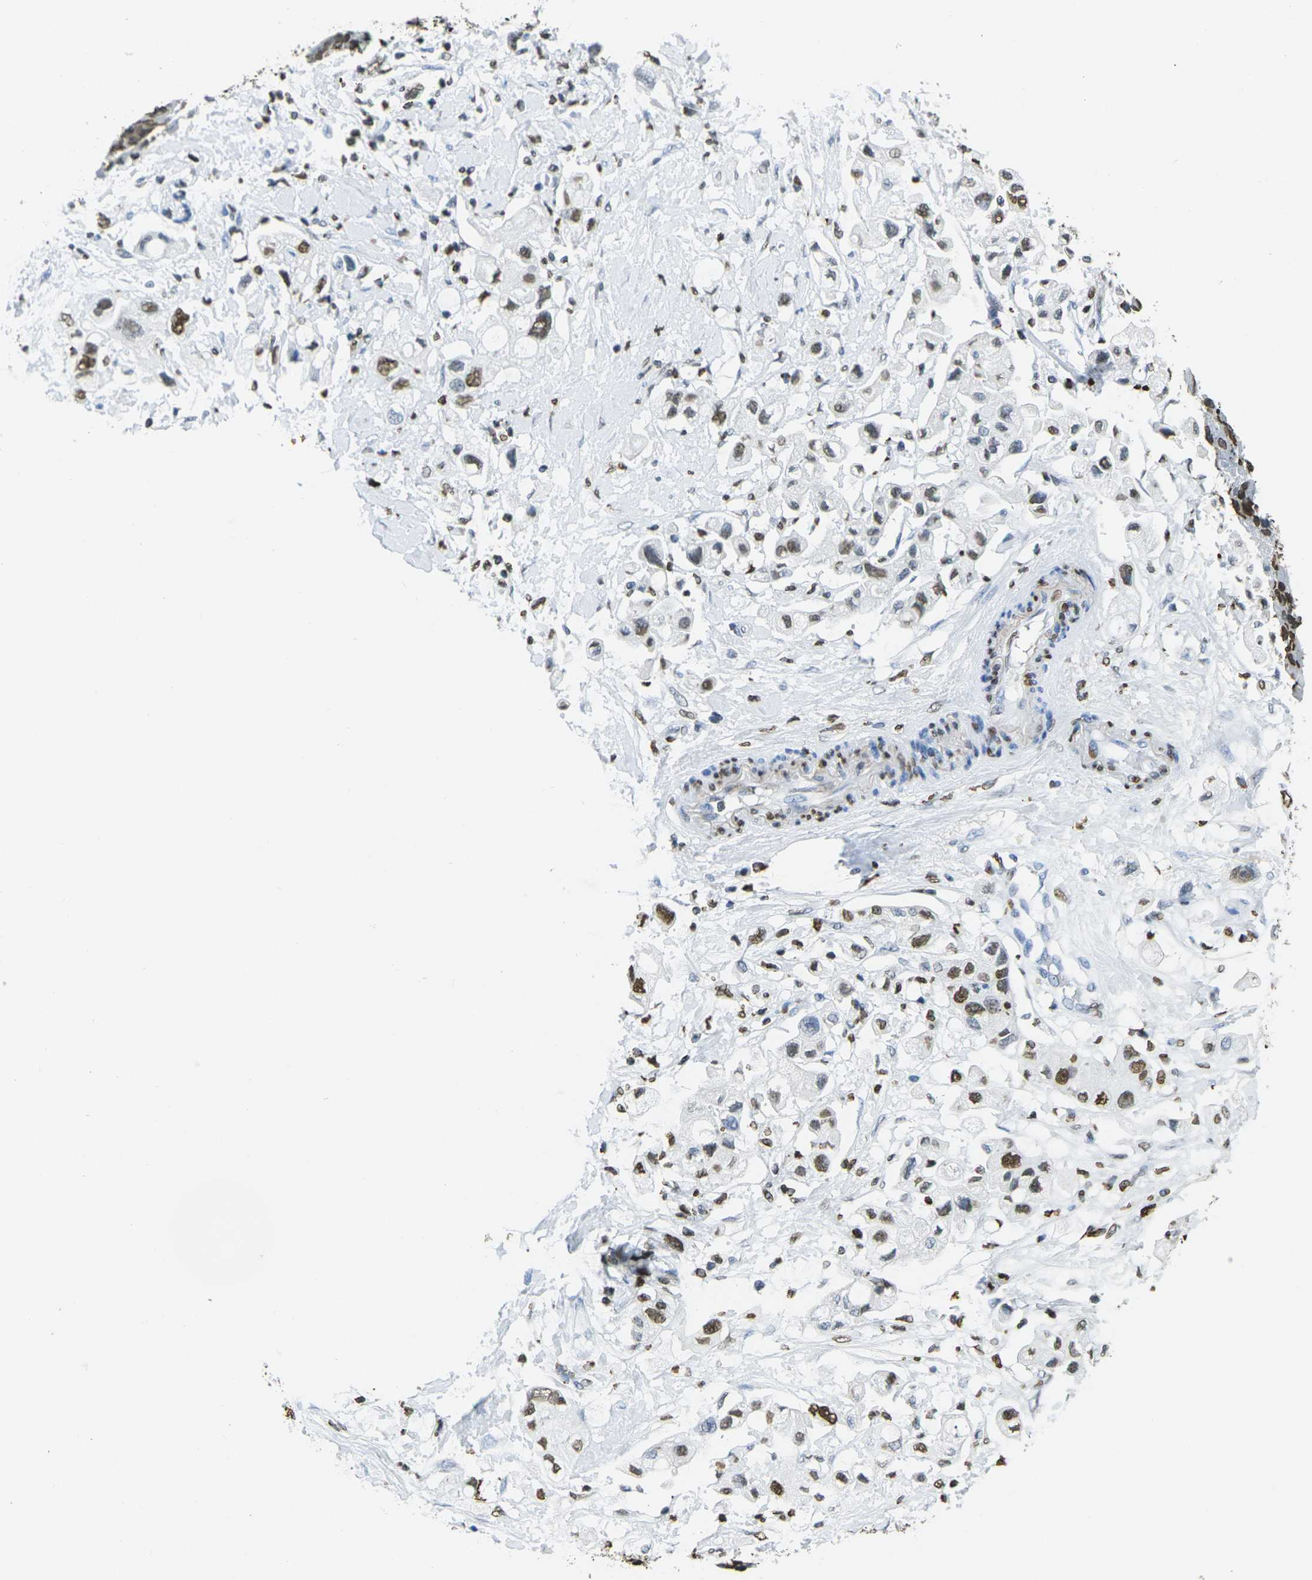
{"staining": {"intensity": "moderate", "quantity": "25%-75%", "location": "nuclear"}, "tissue": "pancreatic cancer", "cell_type": "Tumor cells", "image_type": "cancer", "snomed": [{"axis": "morphology", "description": "Adenocarcinoma, NOS"}, {"axis": "topography", "description": "Pancreas"}], "caption": "Immunohistochemical staining of human pancreatic cancer shows moderate nuclear protein positivity in approximately 25%-75% of tumor cells.", "gene": "DRAXIN", "patient": {"sex": "female", "age": 56}}